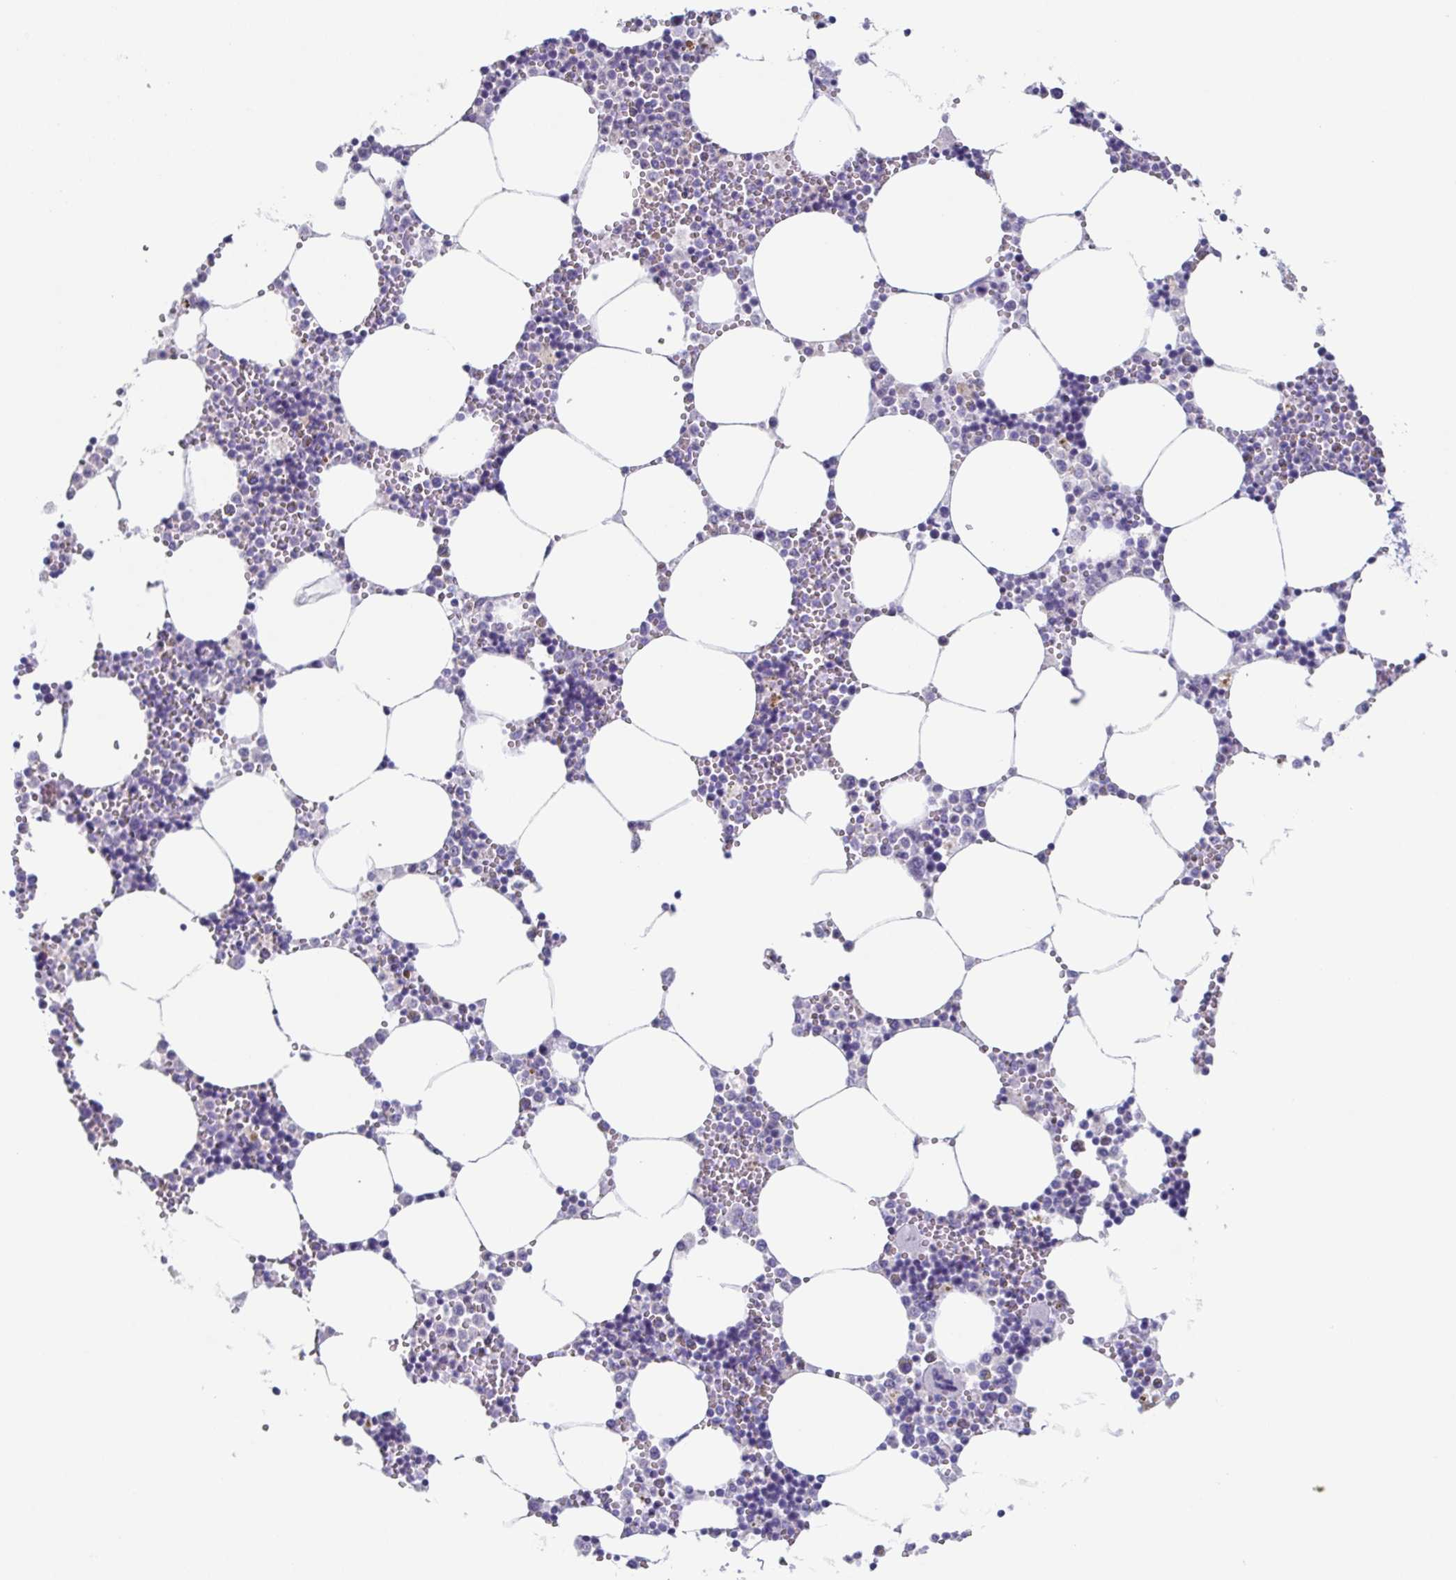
{"staining": {"intensity": "negative", "quantity": "none", "location": "none"}, "tissue": "bone marrow", "cell_type": "Hematopoietic cells", "image_type": "normal", "snomed": [{"axis": "morphology", "description": "Normal tissue, NOS"}, {"axis": "topography", "description": "Bone marrow"}], "caption": "The IHC image has no significant positivity in hematopoietic cells of bone marrow.", "gene": "LYRM2", "patient": {"sex": "male", "age": 54}}